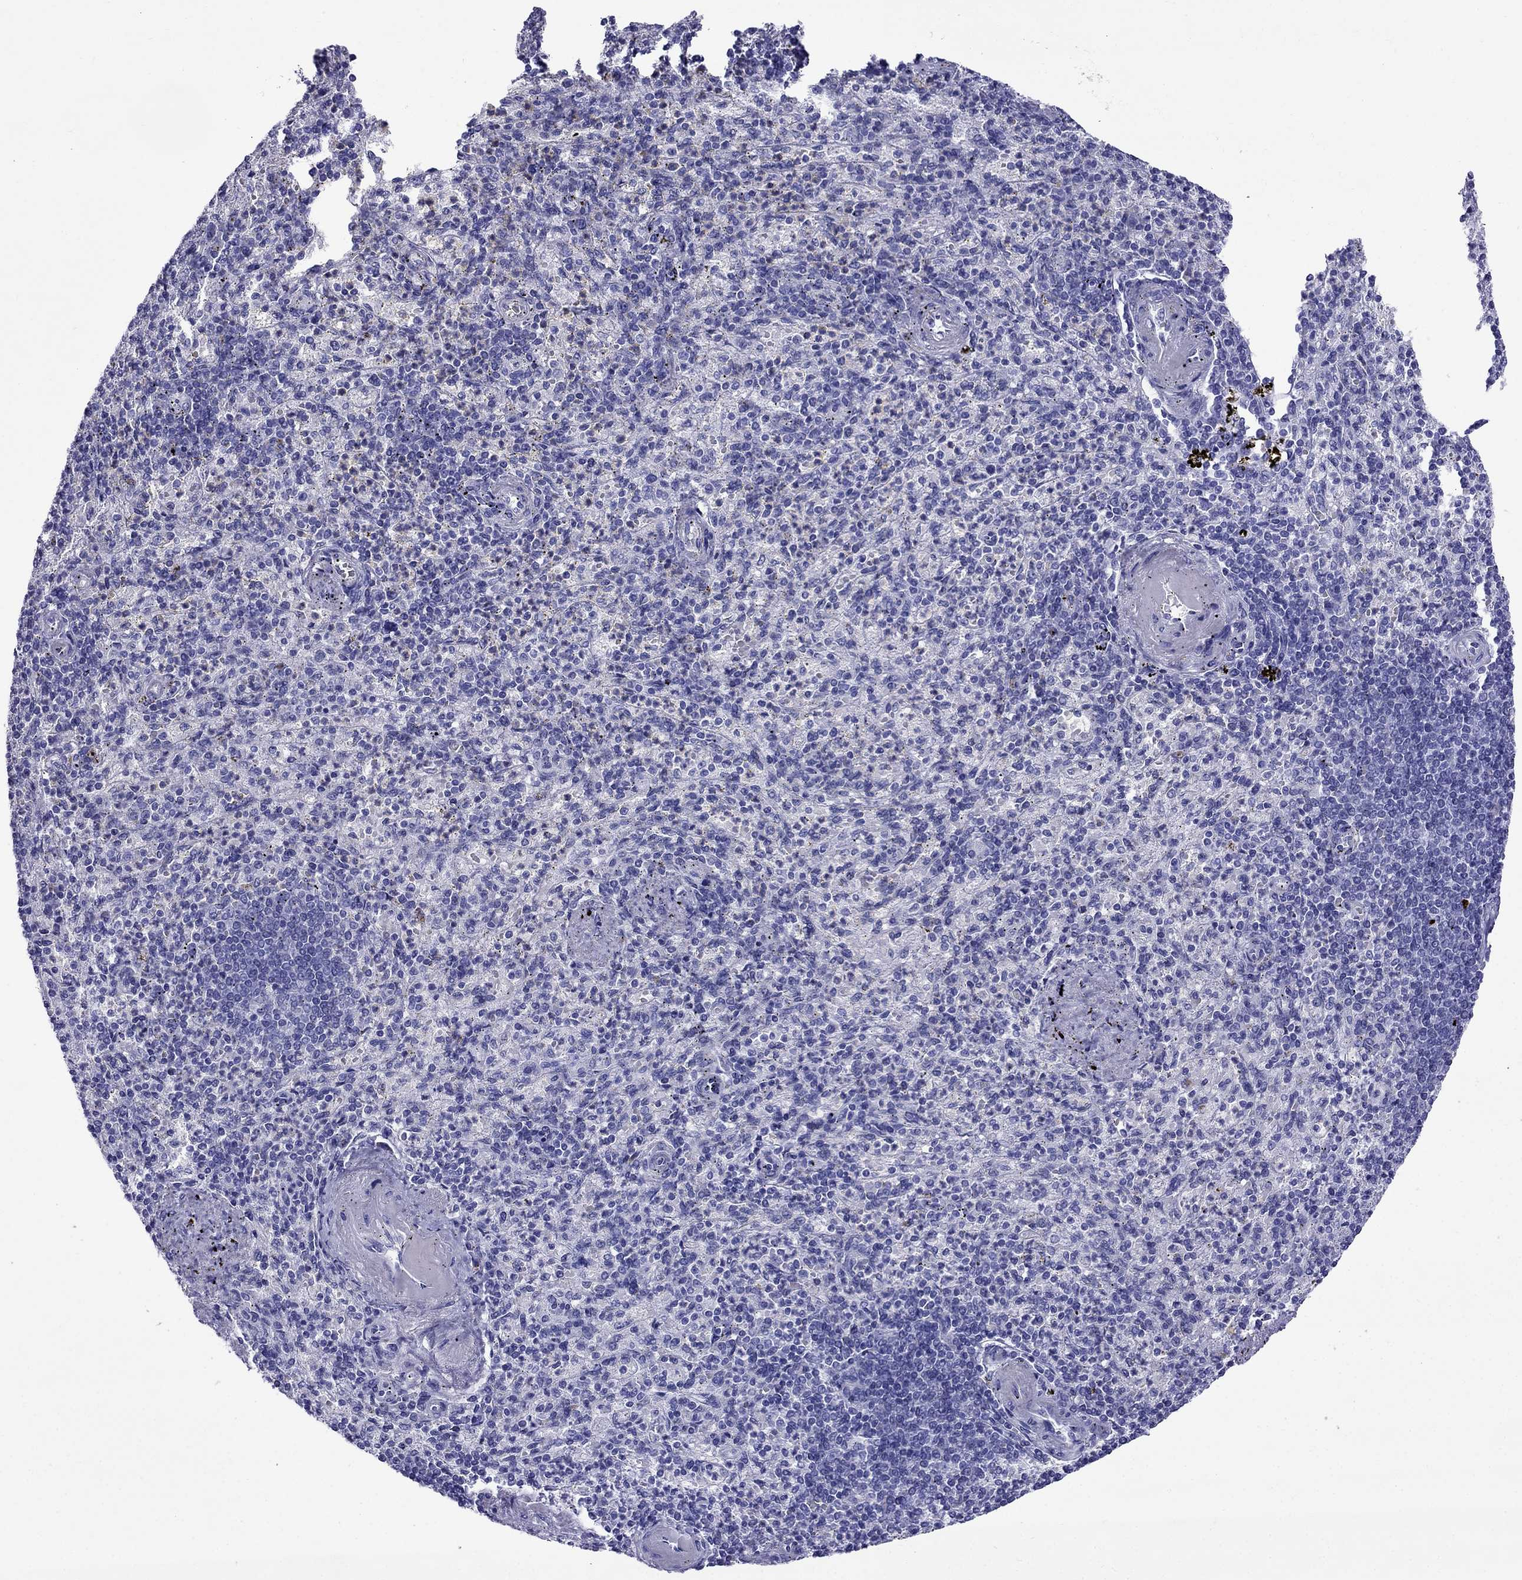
{"staining": {"intensity": "negative", "quantity": "none", "location": "none"}, "tissue": "spleen", "cell_type": "Cells in red pulp", "image_type": "normal", "snomed": [{"axis": "morphology", "description": "Normal tissue, NOS"}, {"axis": "topography", "description": "Spleen"}], "caption": "This histopathology image is of normal spleen stained with immunohistochemistry to label a protein in brown with the nuclei are counter-stained blue. There is no staining in cells in red pulp. (Immunohistochemistry (ihc), brightfield microscopy, high magnification).", "gene": "CRYBA1", "patient": {"sex": "female", "age": 74}}